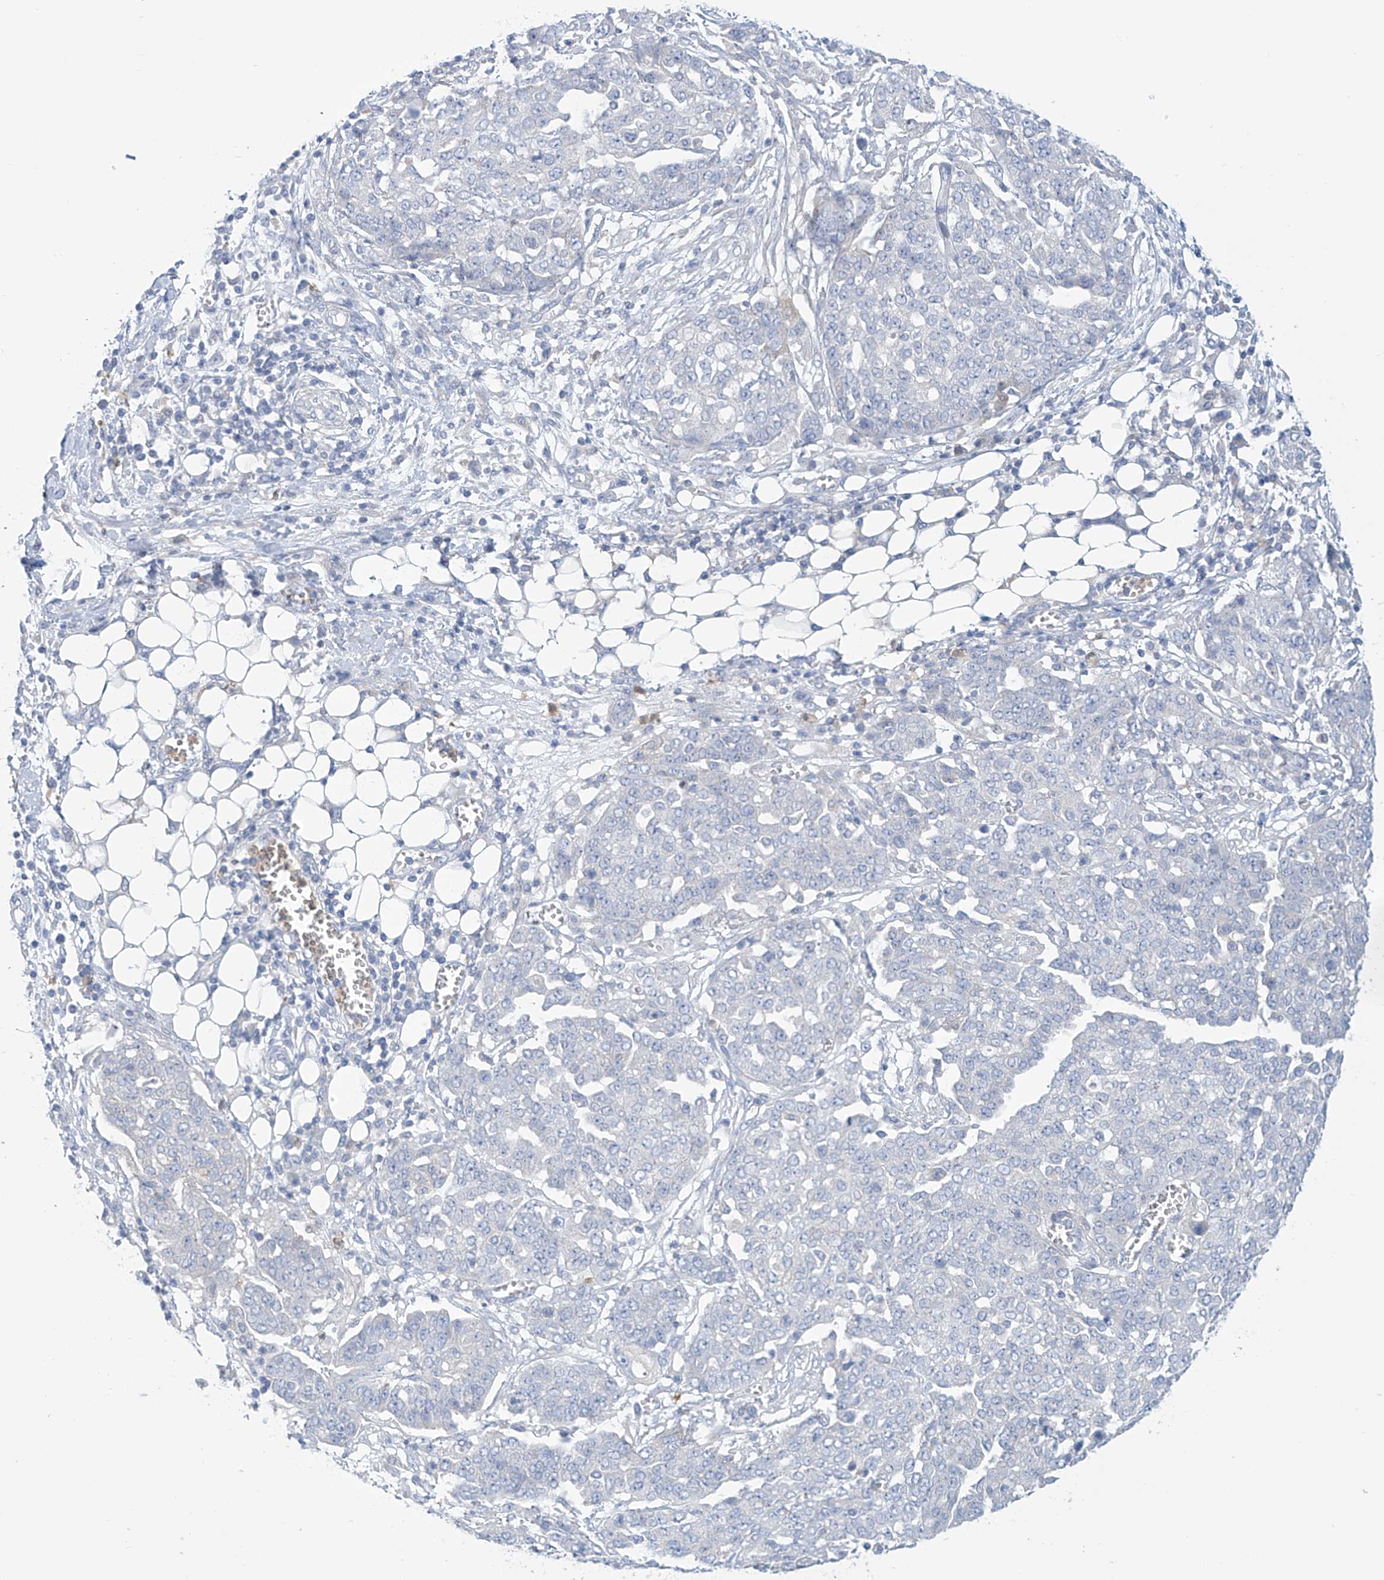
{"staining": {"intensity": "negative", "quantity": "none", "location": "none"}, "tissue": "ovarian cancer", "cell_type": "Tumor cells", "image_type": "cancer", "snomed": [{"axis": "morphology", "description": "Cystadenocarcinoma, serous, NOS"}, {"axis": "topography", "description": "Soft tissue"}, {"axis": "topography", "description": "Ovary"}], "caption": "Immunohistochemistry (IHC) of human ovarian cancer reveals no staining in tumor cells. The staining is performed using DAB (3,3'-diaminobenzidine) brown chromogen with nuclei counter-stained in using hematoxylin.", "gene": "FABP2", "patient": {"sex": "female", "age": 57}}